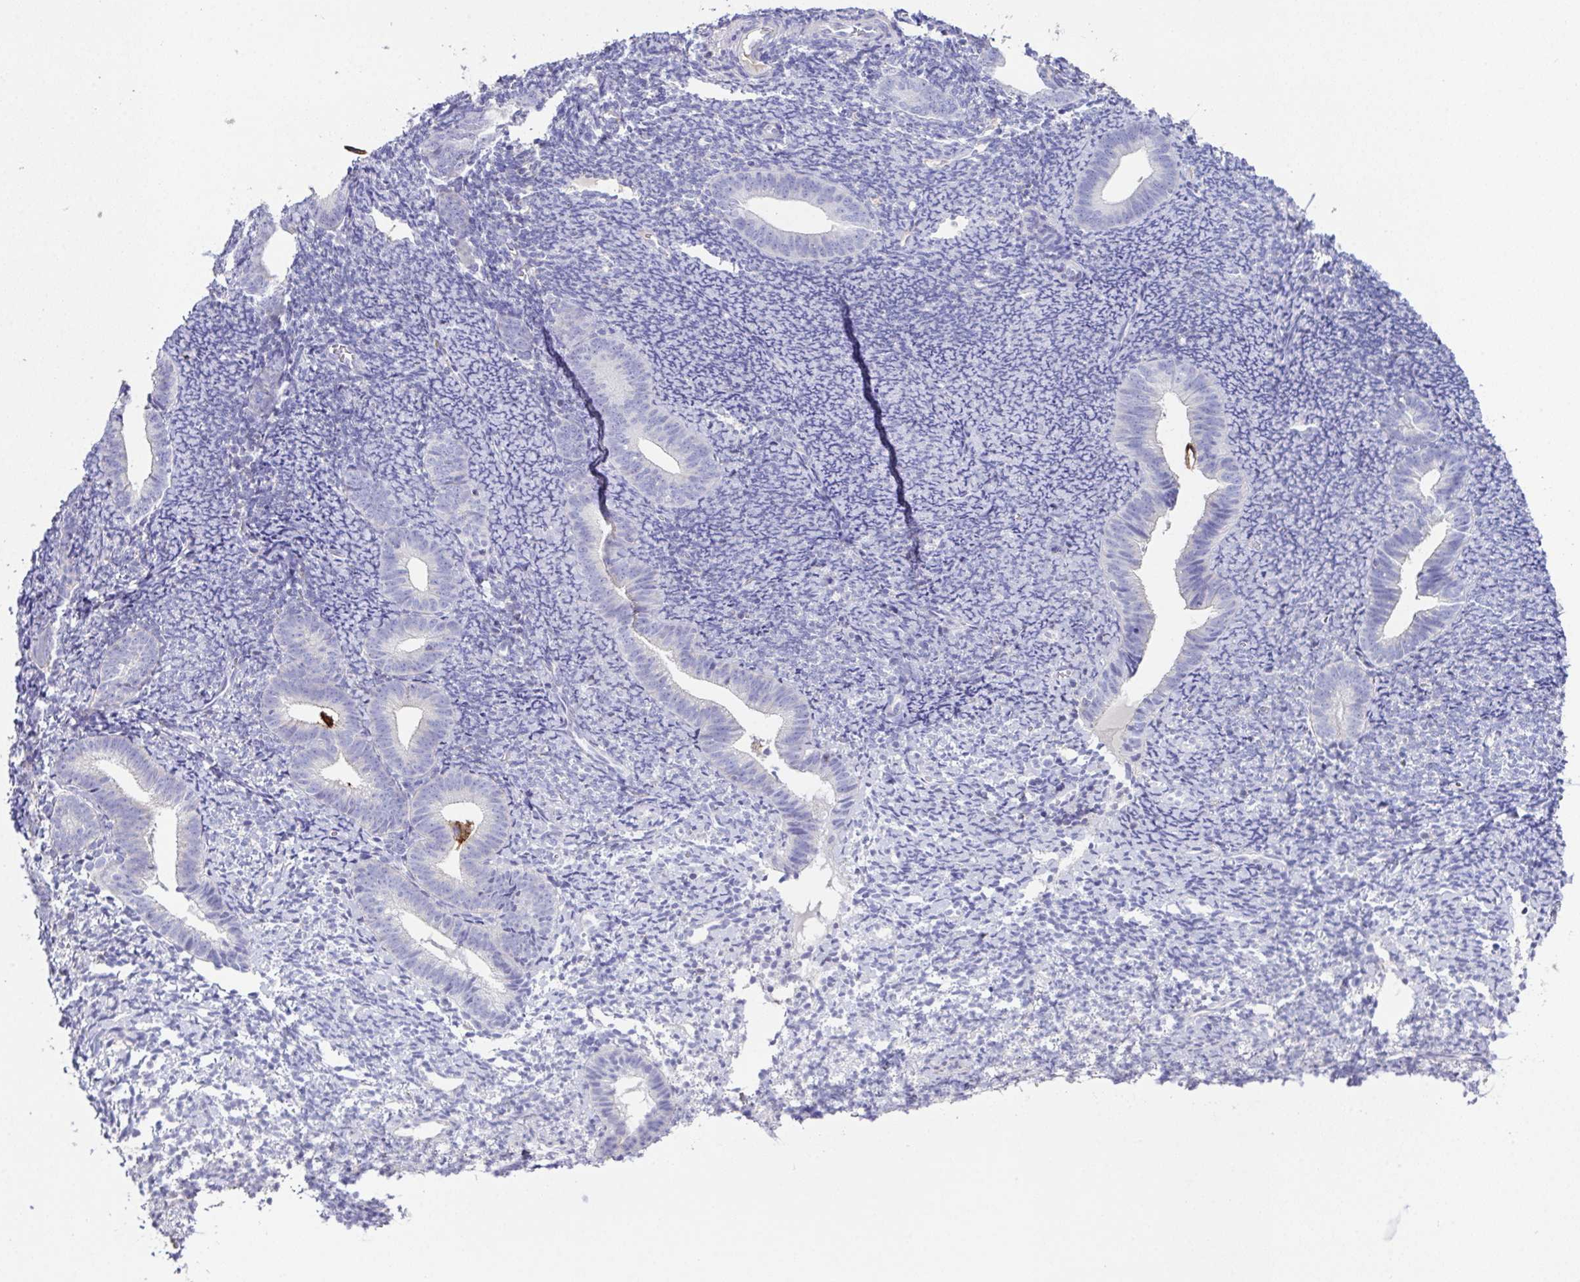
{"staining": {"intensity": "negative", "quantity": "none", "location": "none"}, "tissue": "endometrium", "cell_type": "Cells in endometrial stroma", "image_type": "normal", "snomed": [{"axis": "morphology", "description": "Normal tissue, NOS"}, {"axis": "topography", "description": "Endometrium"}], "caption": "Immunohistochemistry histopathology image of unremarkable human endometrium stained for a protein (brown), which displays no positivity in cells in endometrial stroma.", "gene": "MARCO", "patient": {"sex": "female", "age": 39}}